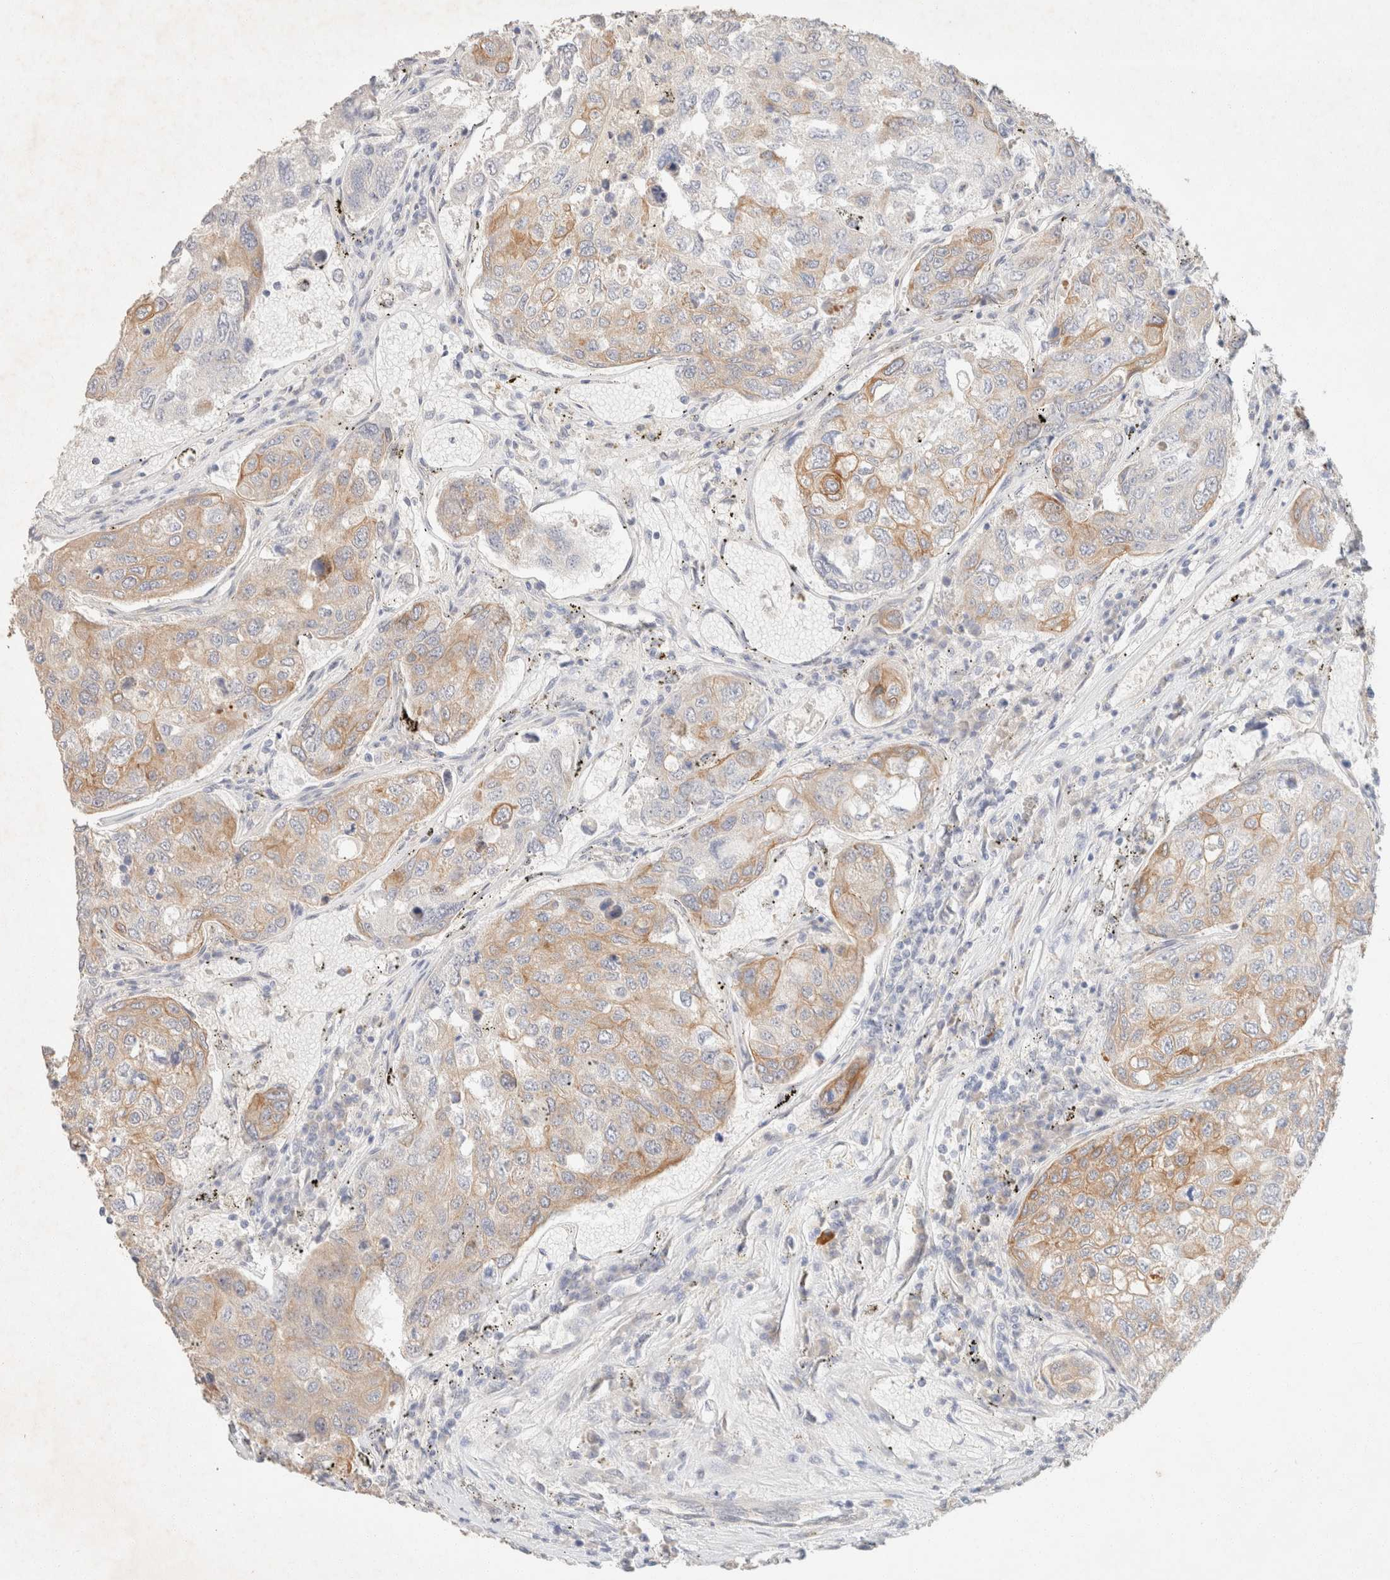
{"staining": {"intensity": "strong", "quantity": "25%-75%", "location": "cytoplasmic/membranous"}, "tissue": "urothelial cancer", "cell_type": "Tumor cells", "image_type": "cancer", "snomed": [{"axis": "morphology", "description": "Urothelial carcinoma, High grade"}, {"axis": "topography", "description": "Lymph node"}, {"axis": "topography", "description": "Urinary bladder"}], "caption": "Immunohistochemical staining of urothelial carcinoma (high-grade) shows high levels of strong cytoplasmic/membranous staining in approximately 25%-75% of tumor cells. (IHC, brightfield microscopy, high magnification).", "gene": "CSNK1E", "patient": {"sex": "male", "age": 51}}